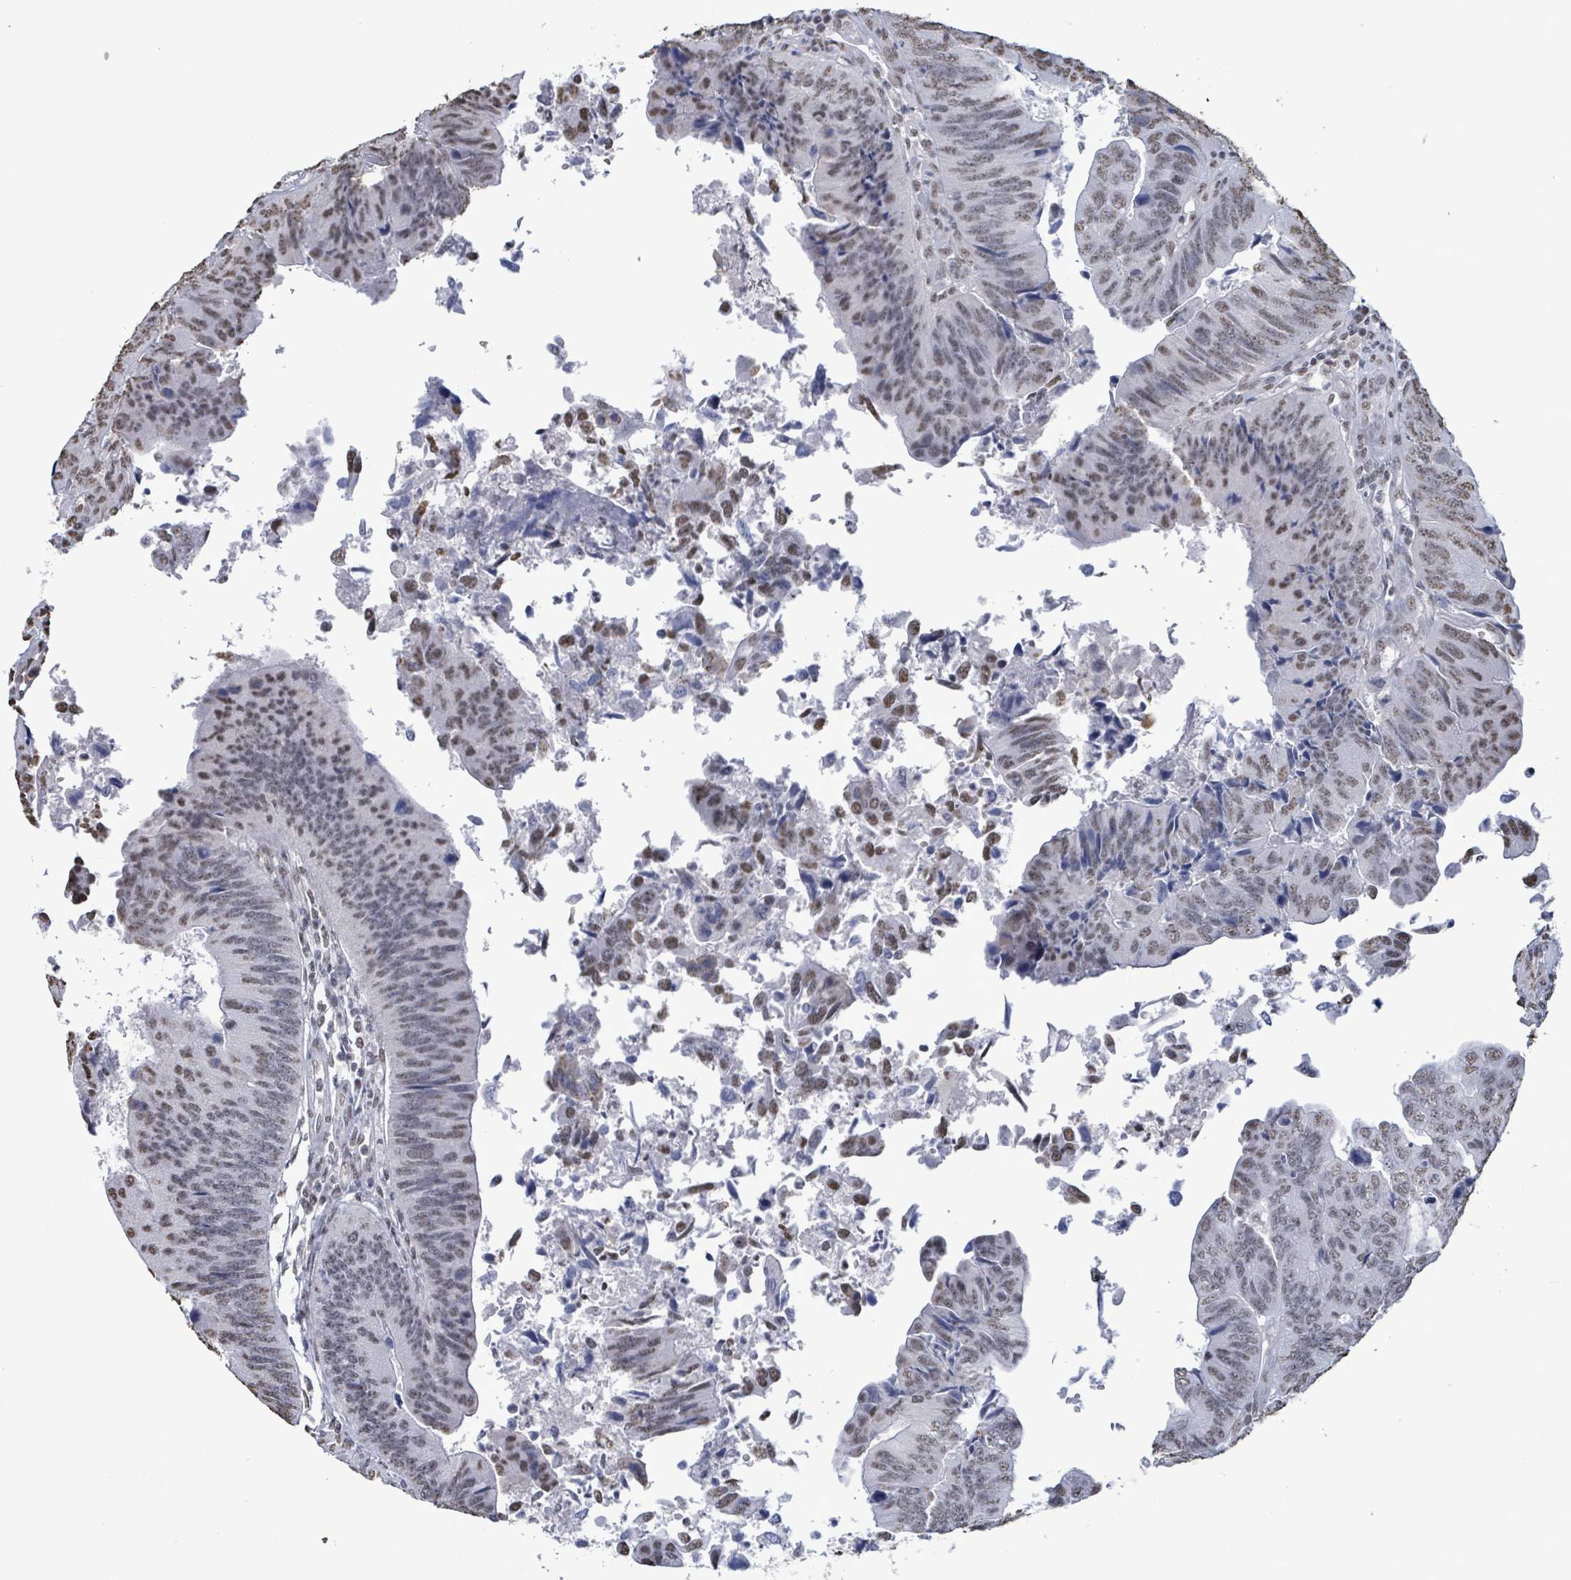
{"staining": {"intensity": "weak", "quantity": "<25%", "location": "nuclear"}, "tissue": "colorectal cancer", "cell_type": "Tumor cells", "image_type": "cancer", "snomed": [{"axis": "morphology", "description": "Adenocarcinoma, NOS"}, {"axis": "topography", "description": "Colon"}], "caption": "The photomicrograph shows no staining of tumor cells in colorectal cancer (adenocarcinoma).", "gene": "SAMD14", "patient": {"sex": "female", "age": 67}}